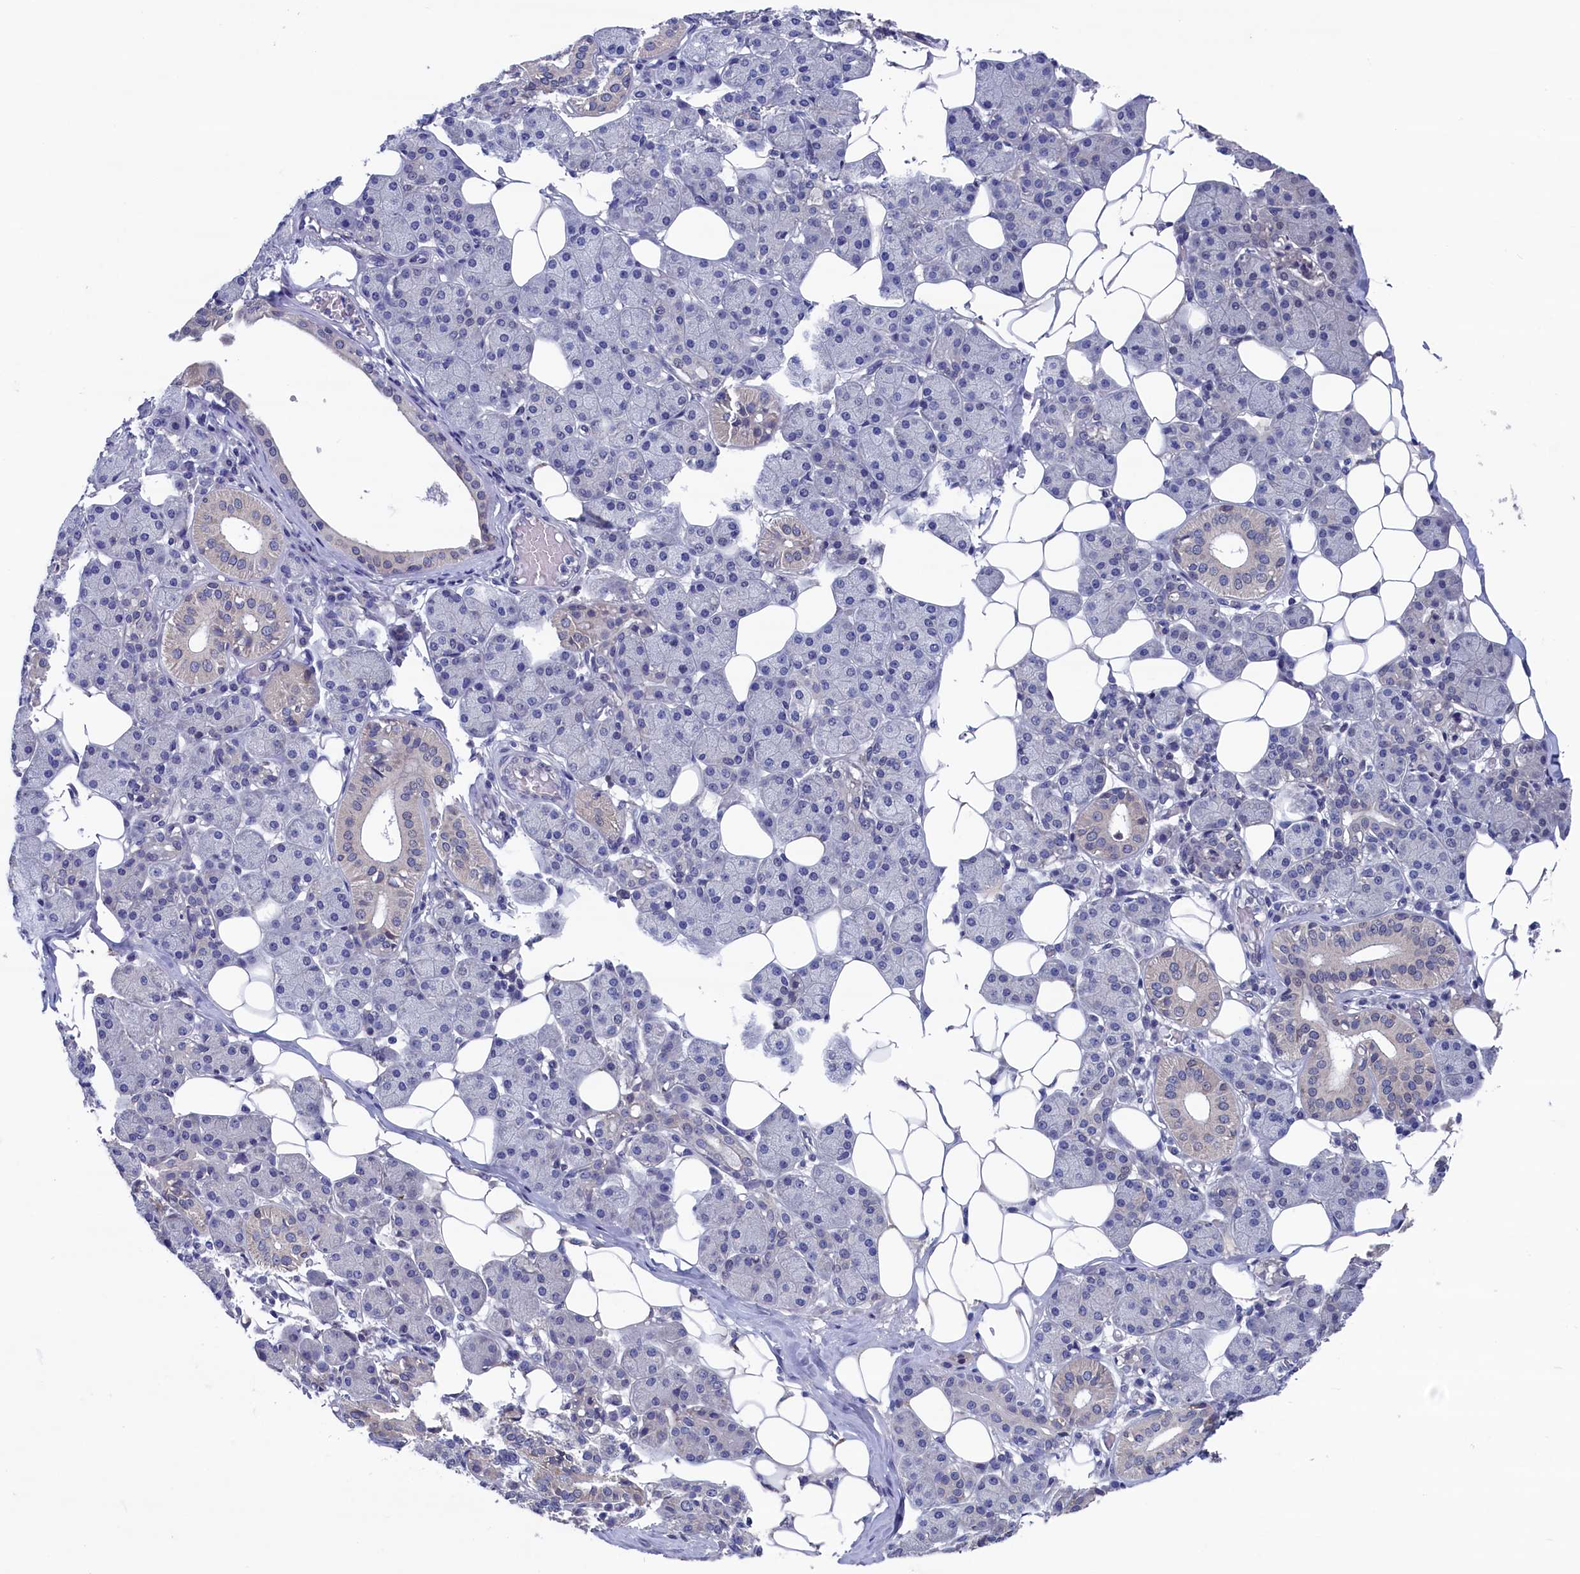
{"staining": {"intensity": "weak", "quantity": "<25%", "location": "cytoplasmic/membranous"}, "tissue": "salivary gland", "cell_type": "Glandular cells", "image_type": "normal", "snomed": [{"axis": "morphology", "description": "Normal tissue, NOS"}, {"axis": "topography", "description": "Salivary gland"}], "caption": "Protein analysis of benign salivary gland demonstrates no significant expression in glandular cells.", "gene": "SPATA13", "patient": {"sex": "female", "age": 33}}